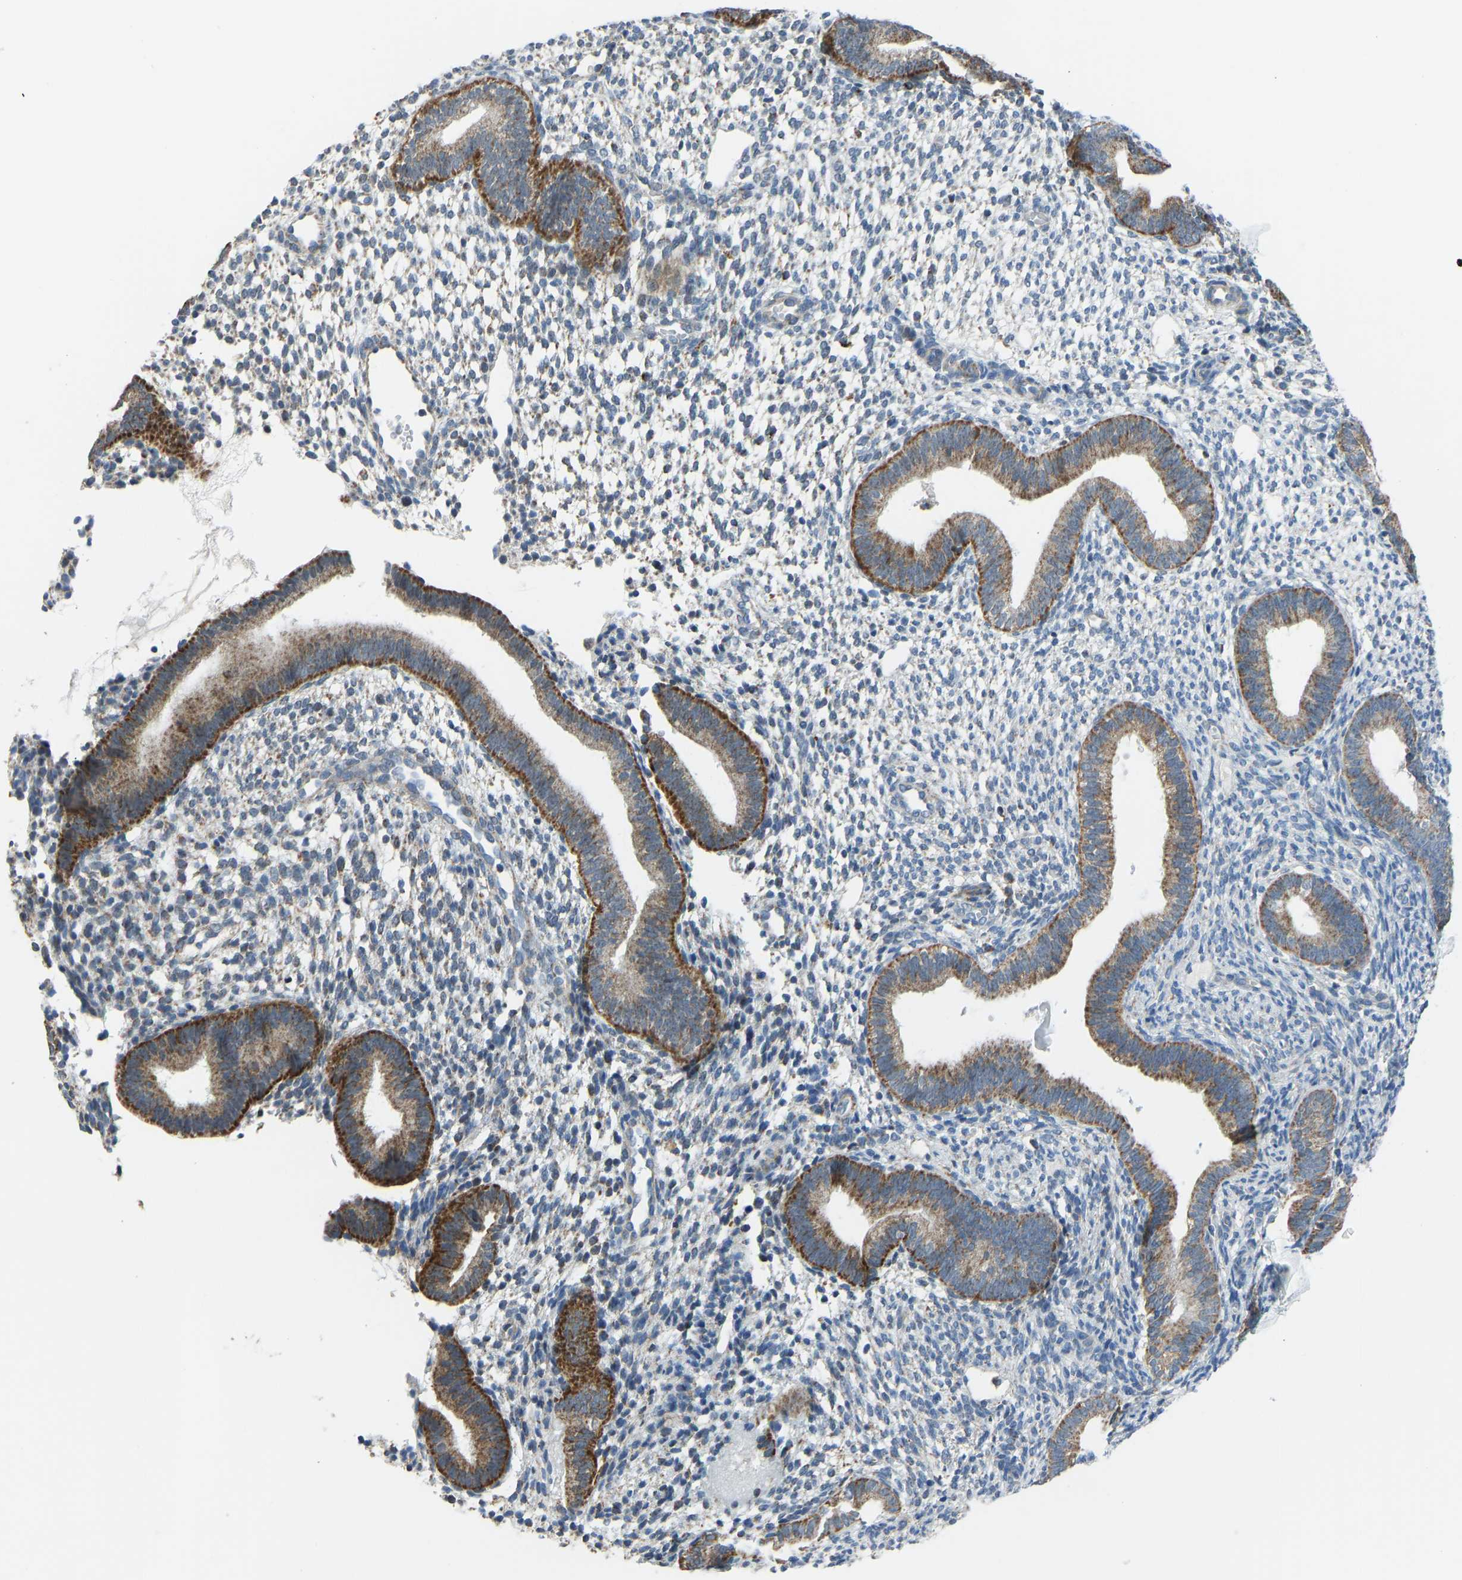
{"staining": {"intensity": "negative", "quantity": "none", "location": "none"}, "tissue": "endometrium", "cell_type": "Cells in endometrial stroma", "image_type": "normal", "snomed": [{"axis": "morphology", "description": "Normal tissue, NOS"}, {"axis": "topography", "description": "Endometrium"}], "caption": "This is an immunohistochemistry (IHC) photomicrograph of normal endometrium. There is no staining in cells in endometrial stroma.", "gene": "SMIM20", "patient": {"sex": "female", "age": 46}}